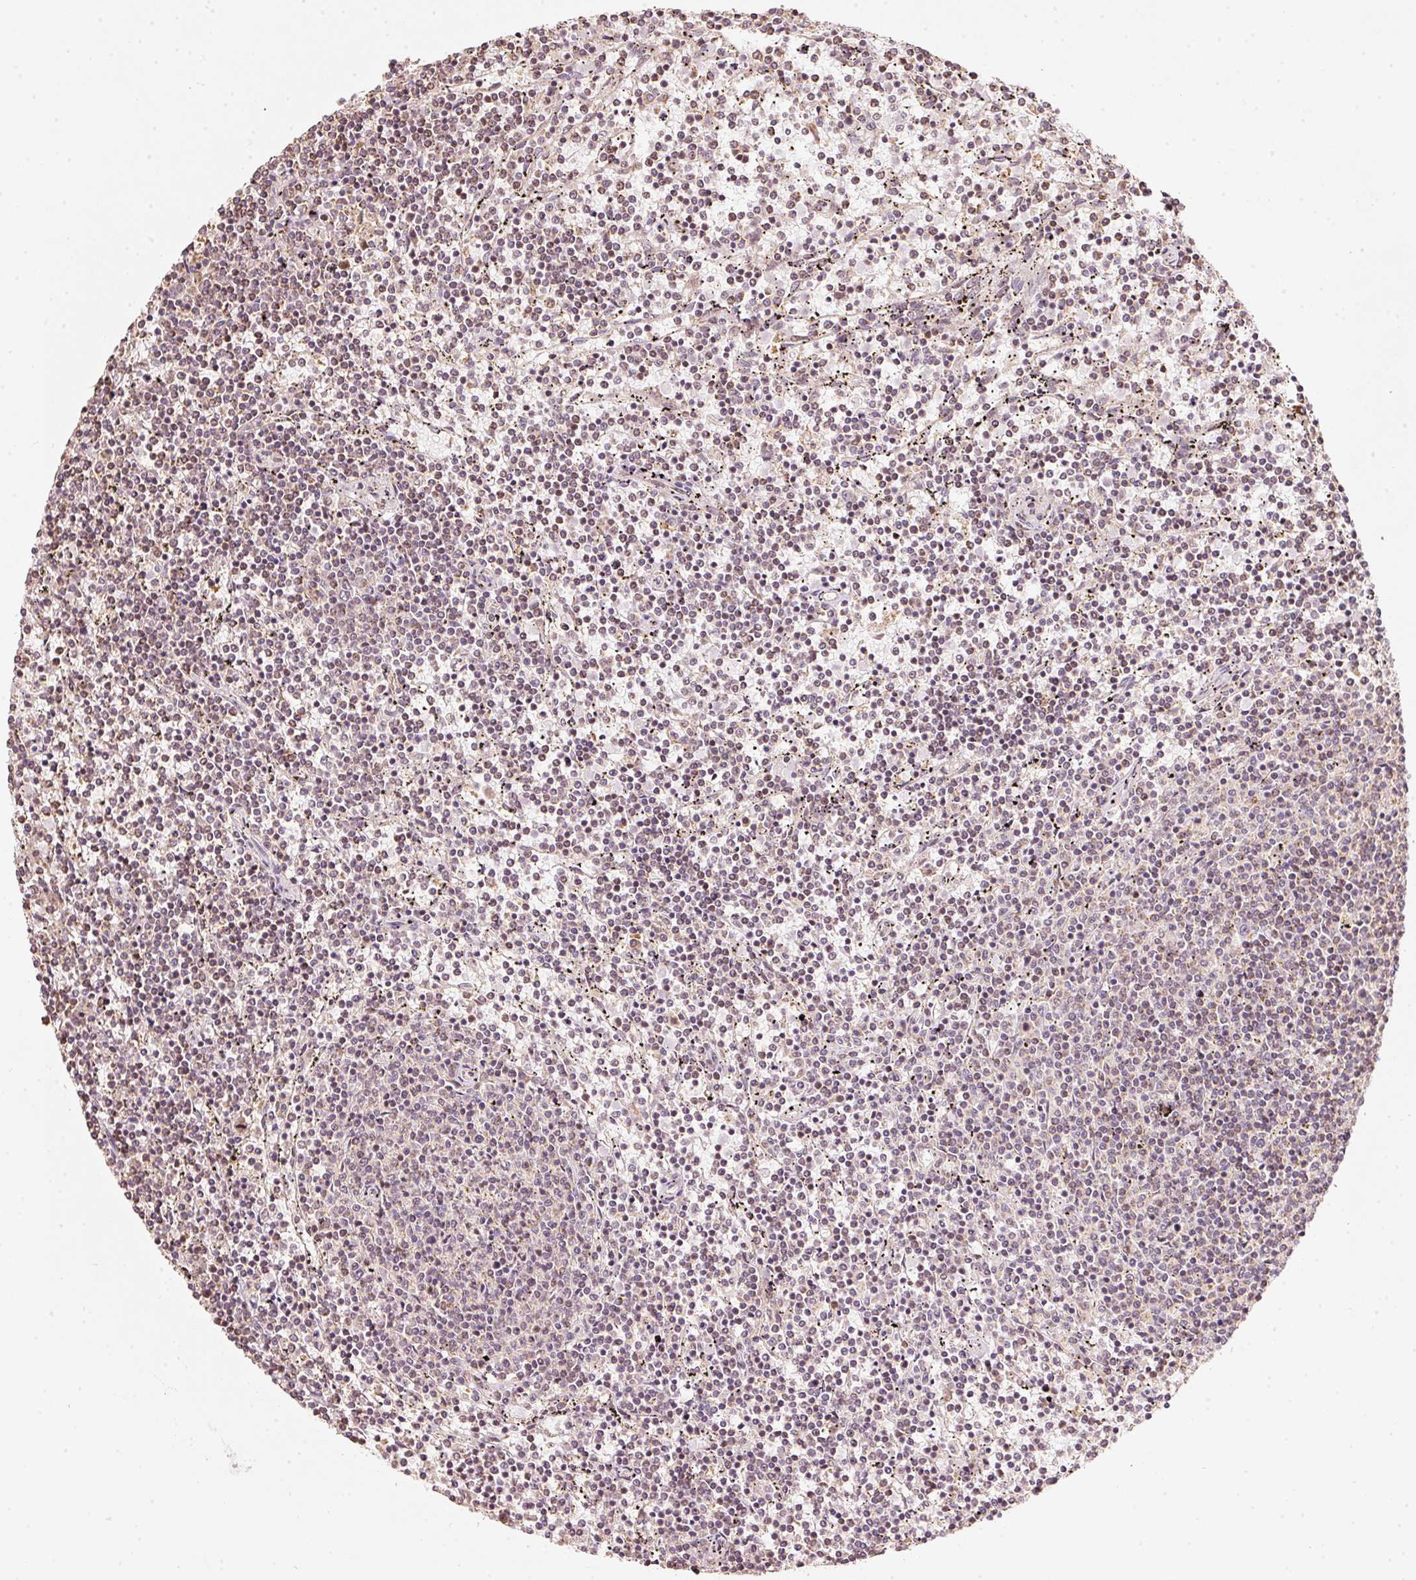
{"staining": {"intensity": "weak", "quantity": "<25%", "location": "cytoplasmic/membranous"}, "tissue": "lymphoma", "cell_type": "Tumor cells", "image_type": "cancer", "snomed": [{"axis": "morphology", "description": "Malignant lymphoma, non-Hodgkin's type, Low grade"}, {"axis": "topography", "description": "Spleen"}], "caption": "IHC micrograph of neoplastic tissue: human lymphoma stained with DAB (3,3'-diaminobenzidine) reveals no significant protein expression in tumor cells.", "gene": "RAB35", "patient": {"sex": "female", "age": 50}}